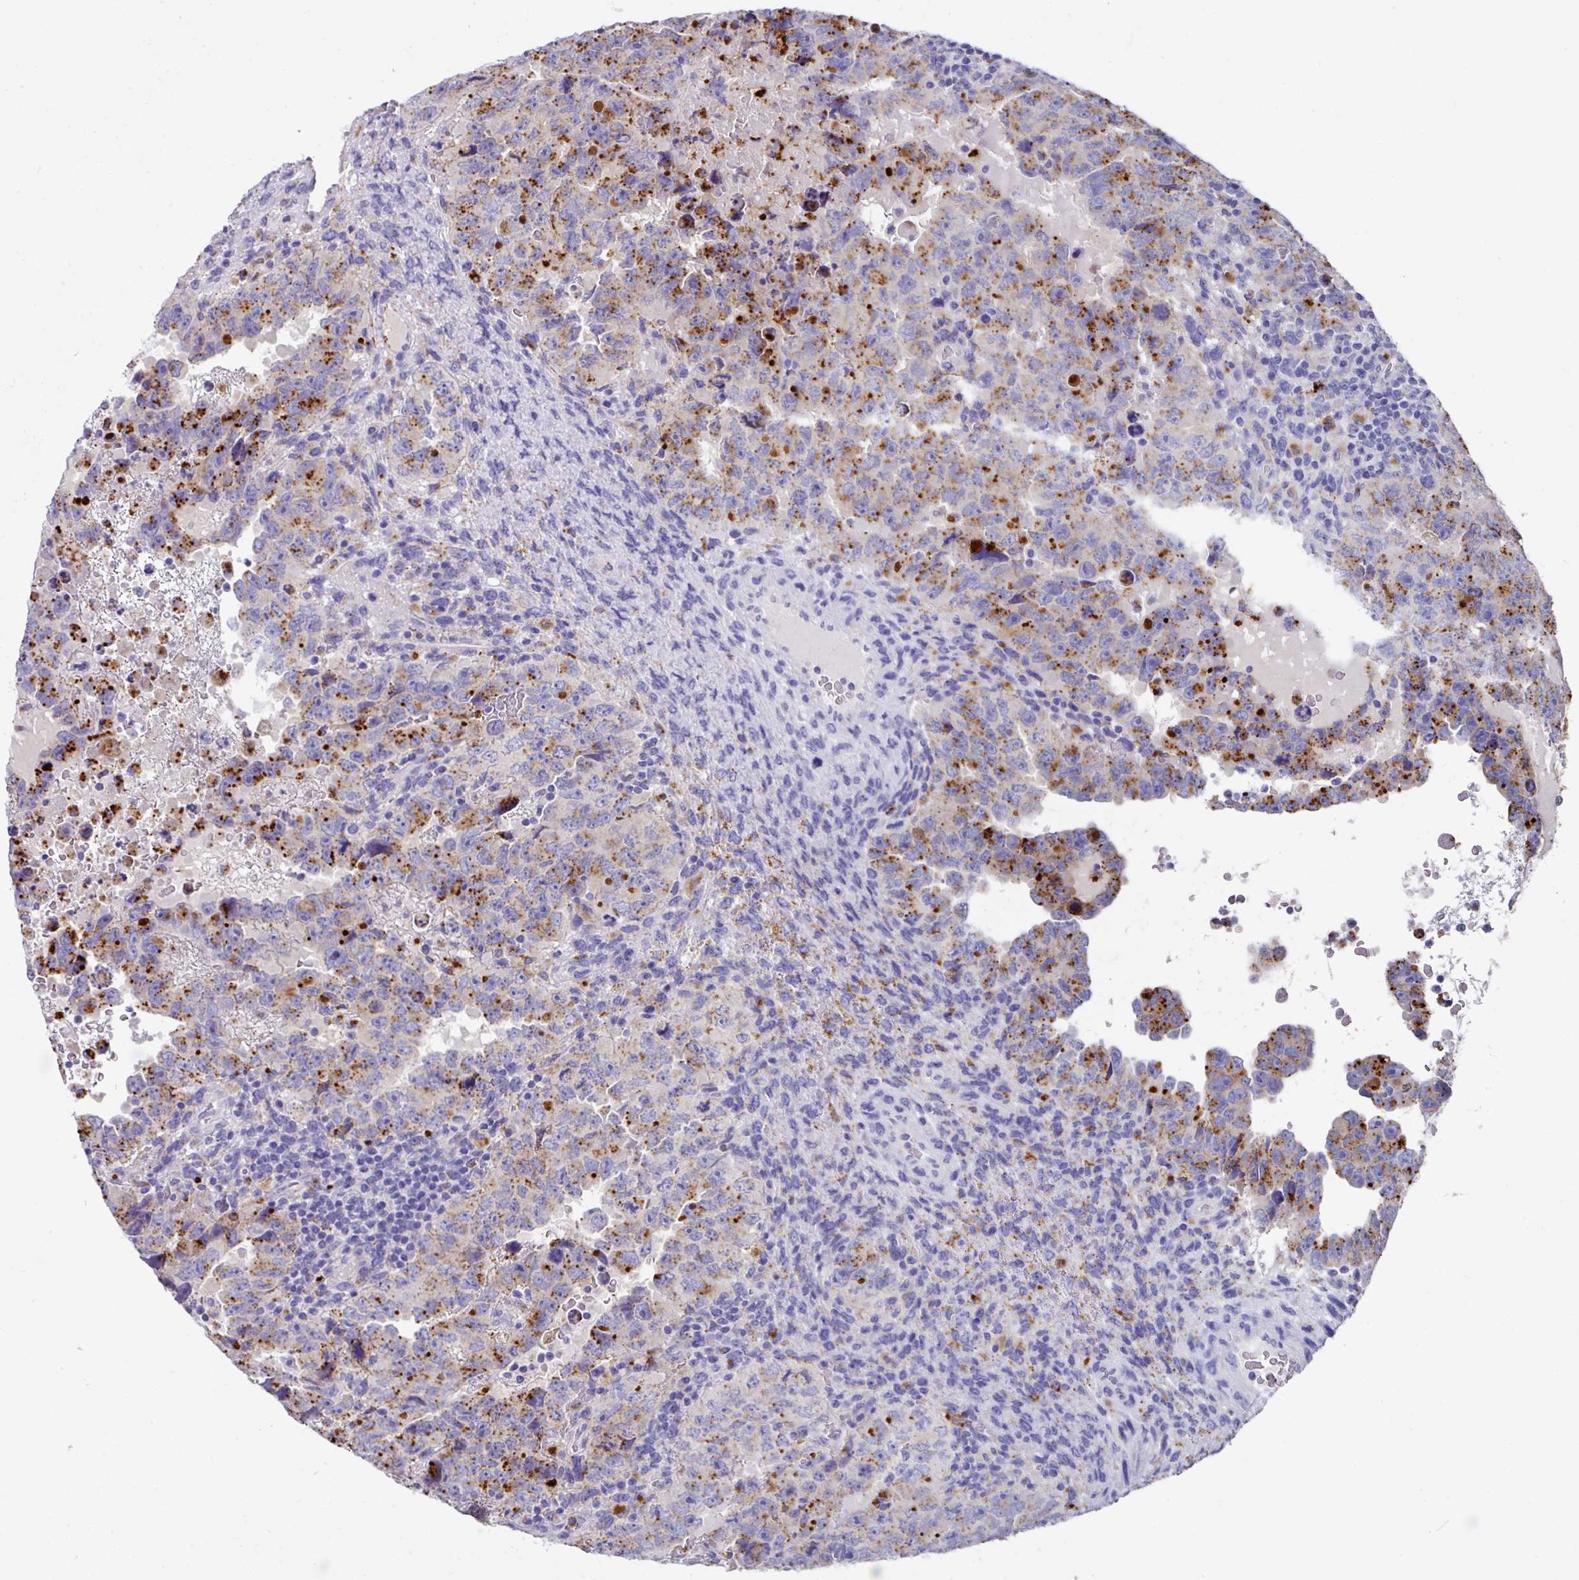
{"staining": {"intensity": "strong", "quantity": "25%-75%", "location": "cytoplasmic/membranous"}, "tissue": "testis cancer", "cell_type": "Tumor cells", "image_type": "cancer", "snomed": [{"axis": "morphology", "description": "Carcinoma, Embryonal, NOS"}, {"axis": "topography", "description": "Testis"}], "caption": "Protein staining shows strong cytoplasmic/membranous expression in about 25%-75% of tumor cells in testis cancer (embryonal carcinoma). The staining is performed using DAB (3,3'-diaminobenzidine) brown chromogen to label protein expression. The nuclei are counter-stained blue using hematoxylin.", "gene": "CPVL", "patient": {"sex": "male", "age": 24}}